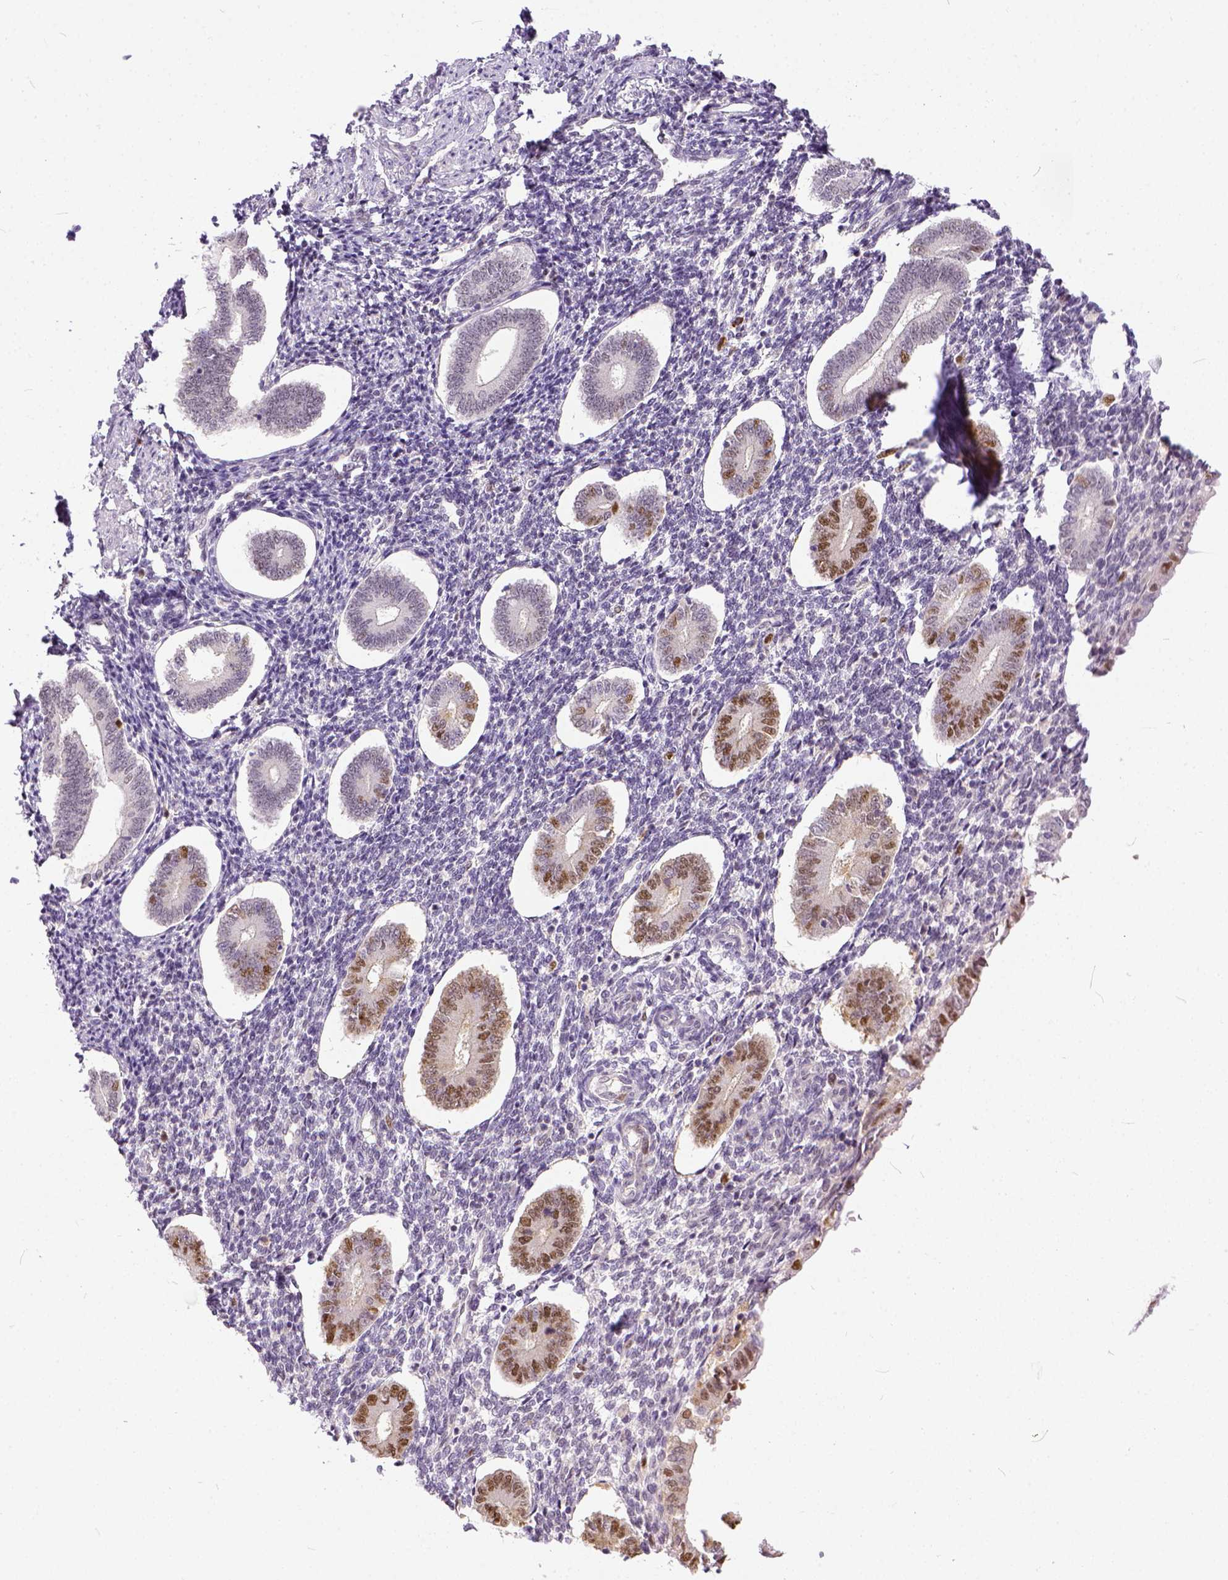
{"staining": {"intensity": "negative", "quantity": "none", "location": "none"}, "tissue": "endometrium", "cell_type": "Cells in endometrial stroma", "image_type": "normal", "snomed": [{"axis": "morphology", "description": "Normal tissue, NOS"}, {"axis": "topography", "description": "Endometrium"}], "caption": "Immunohistochemical staining of normal endometrium exhibits no significant positivity in cells in endometrial stroma. Brightfield microscopy of immunohistochemistry stained with DAB (brown) and hematoxylin (blue), captured at high magnification.", "gene": "ERCC1", "patient": {"sex": "female", "age": 40}}